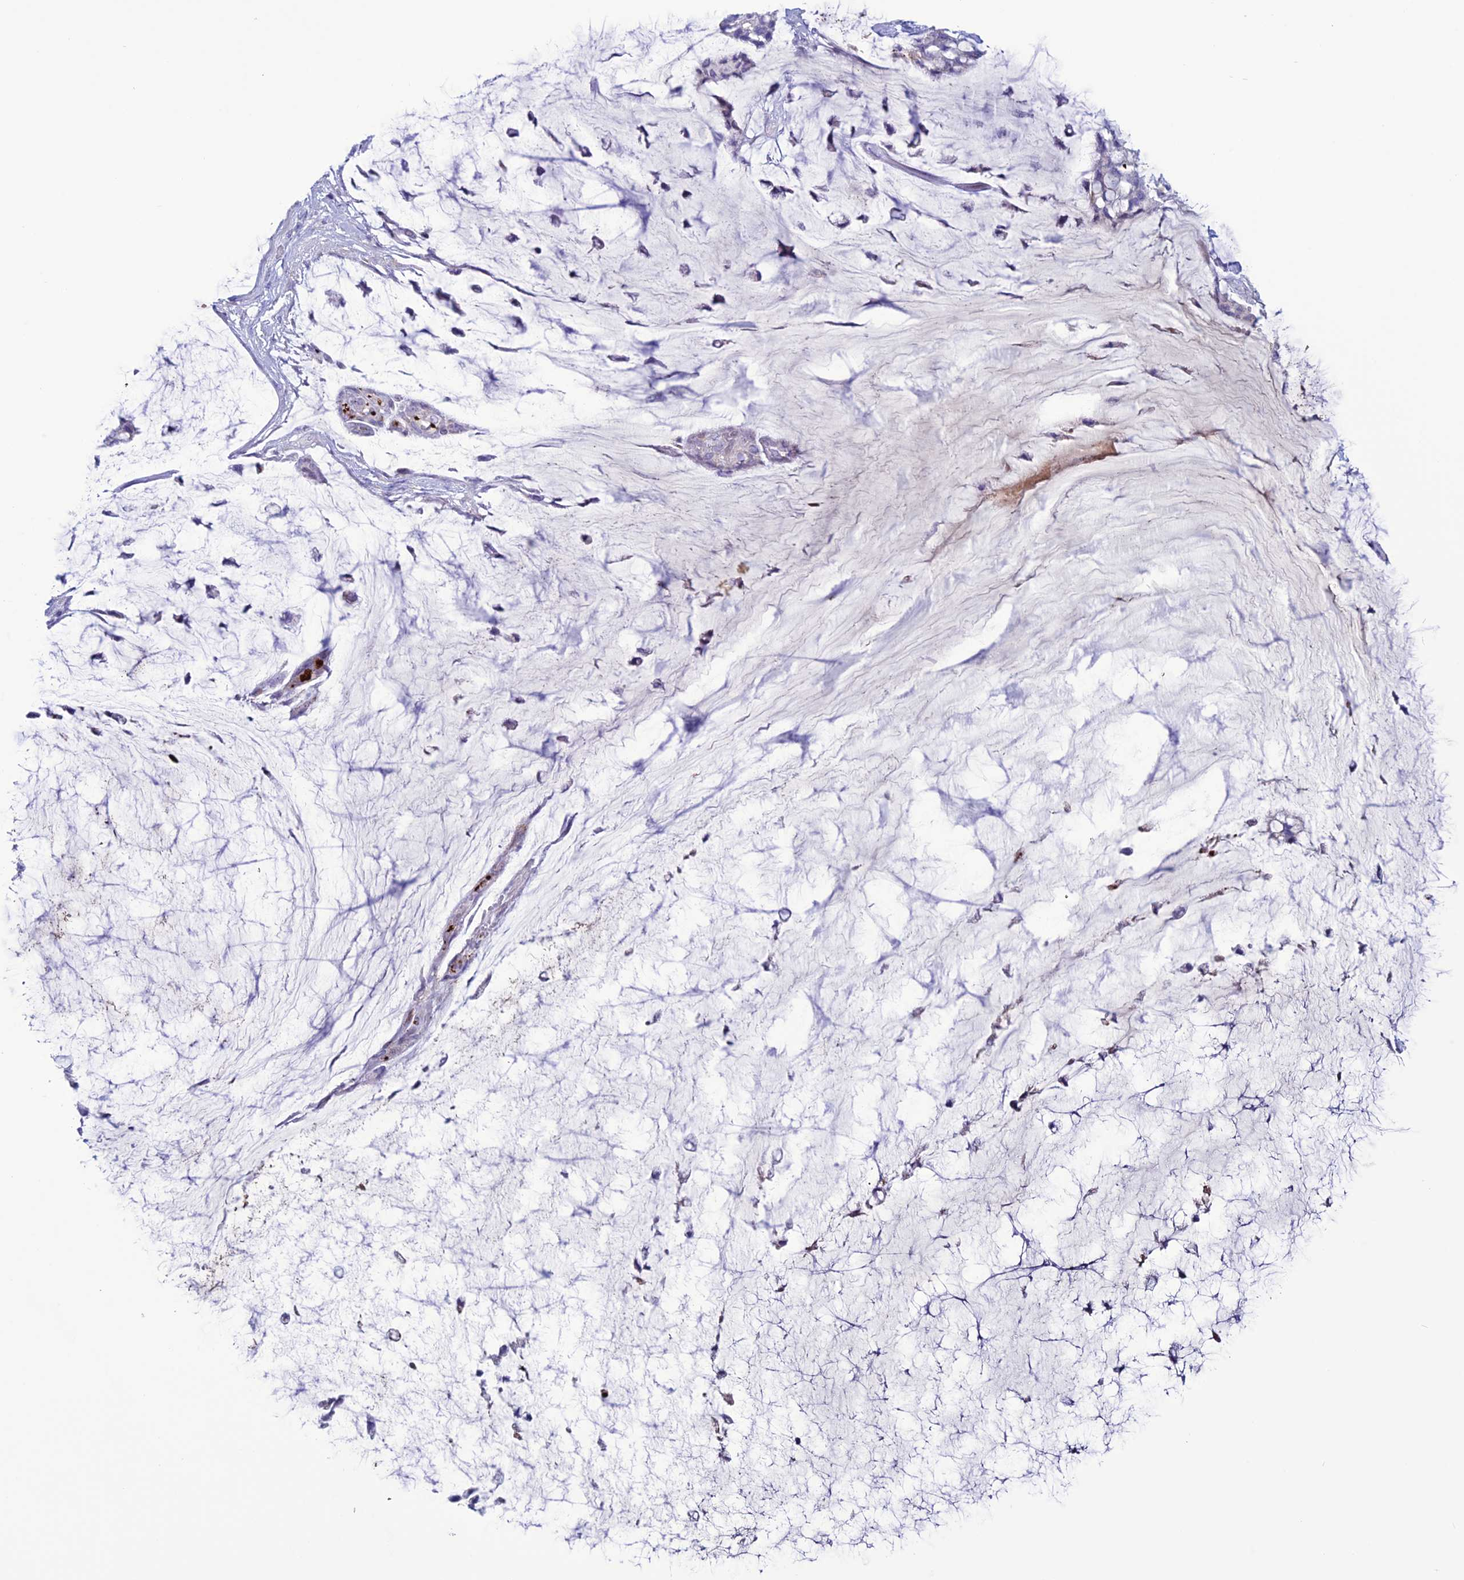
{"staining": {"intensity": "negative", "quantity": "none", "location": "none"}, "tissue": "ovarian cancer", "cell_type": "Tumor cells", "image_type": "cancer", "snomed": [{"axis": "morphology", "description": "Cystadenocarcinoma, mucinous, NOS"}, {"axis": "topography", "description": "Ovary"}], "caption": "Tumor cells are negative for protein expression in human ovarian cancer.", "gene": "C21orf140", "patient": {"sex": "female", "age": 39}}